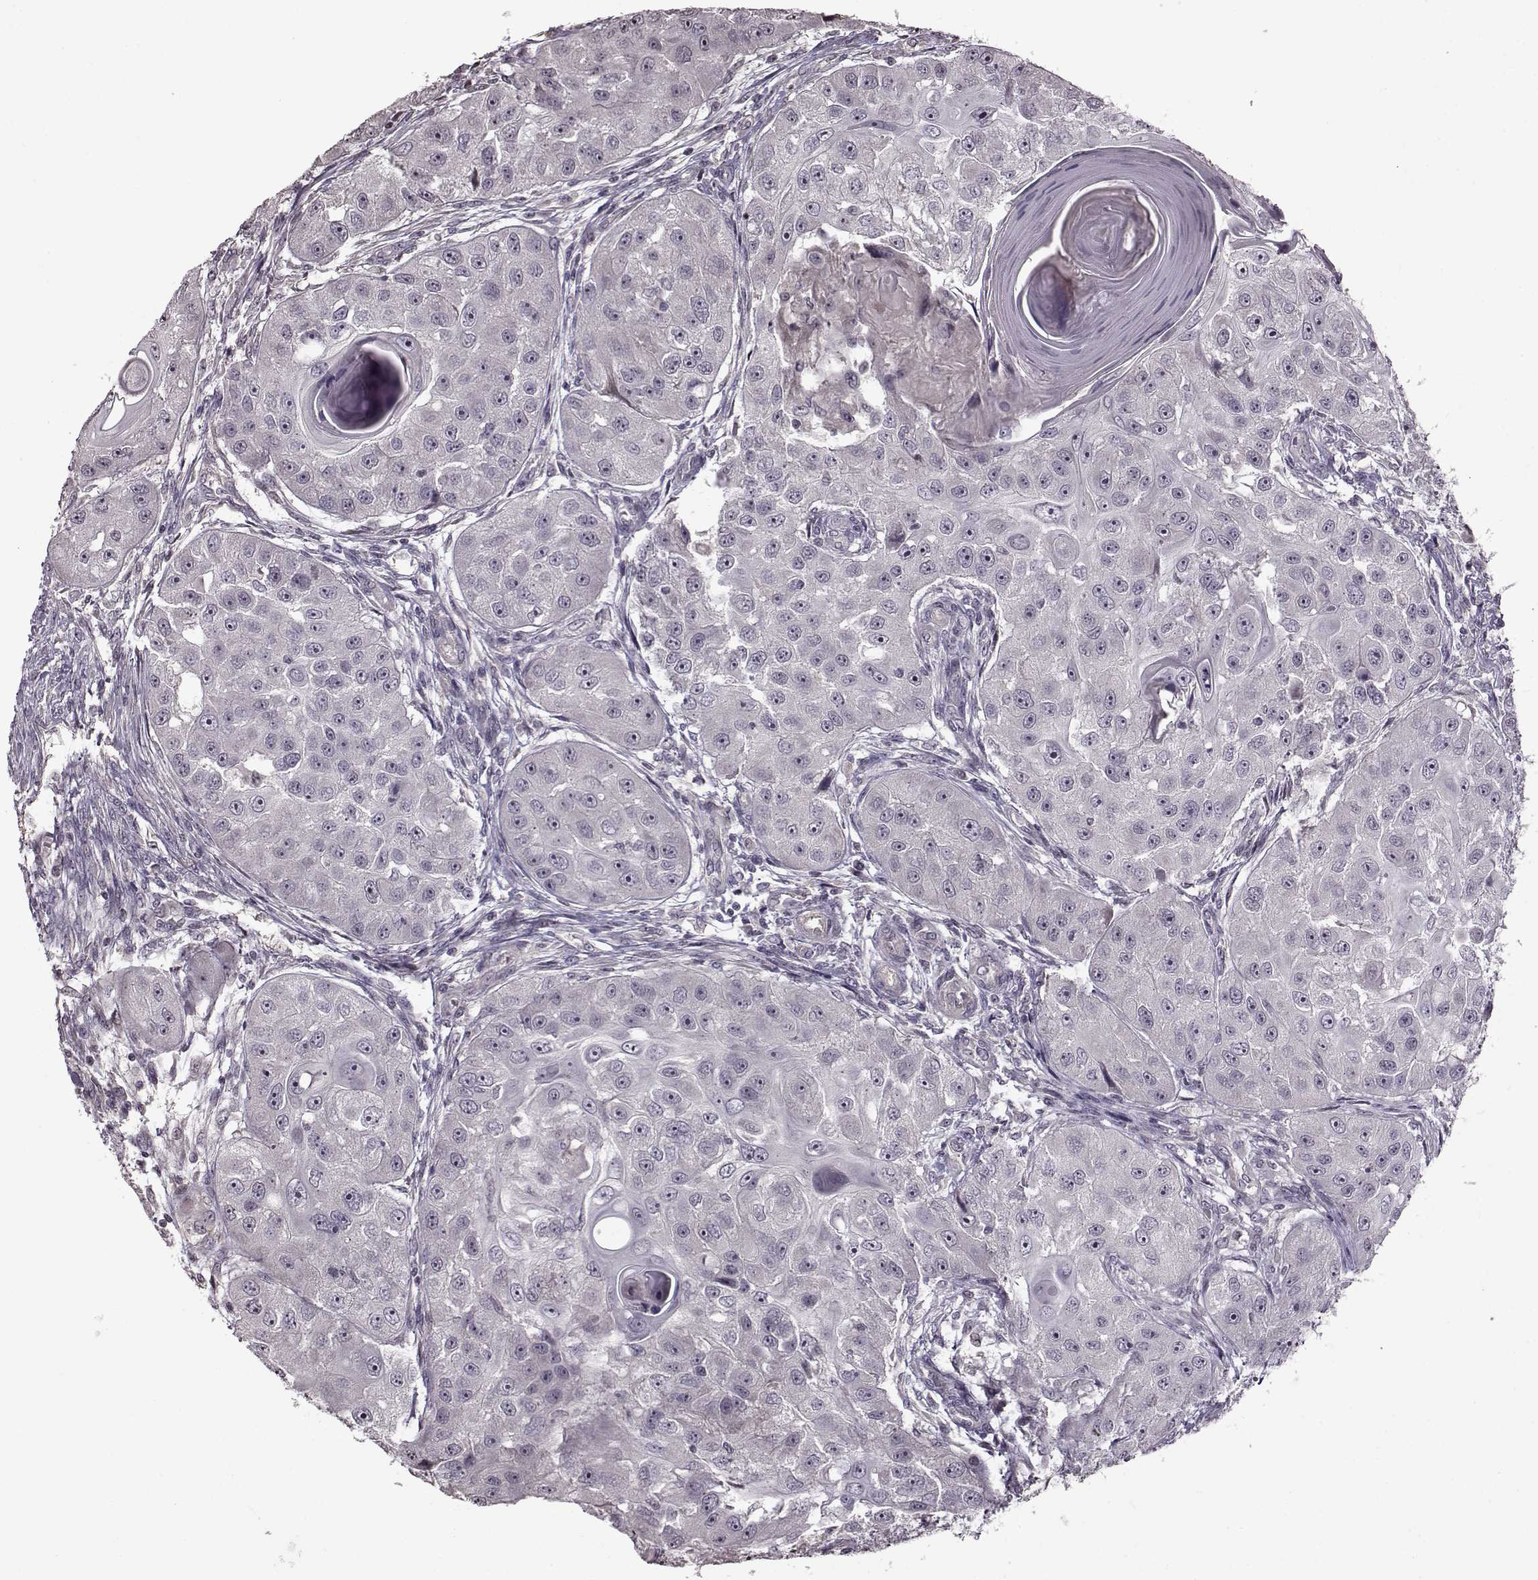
{"staining": {"intensity": "negative", "quantity": "none", "location": "none"}, "tissue": "head and neck cancer", "cell_type": "Tumor cells", "image_type": "cancer", "snomed": [{"axis": "morphology", "description": "Squamous cell carcinoma, NOS"}, {"axis": "topography", "description": "Head-Neck"}], "caption": "Head and neck cancer stained for a protein using immunohistochemistry (IHC) displays no staining tumor cells.", "gene": "FSHB", "patient": {"sex": "male", "age": 51}}